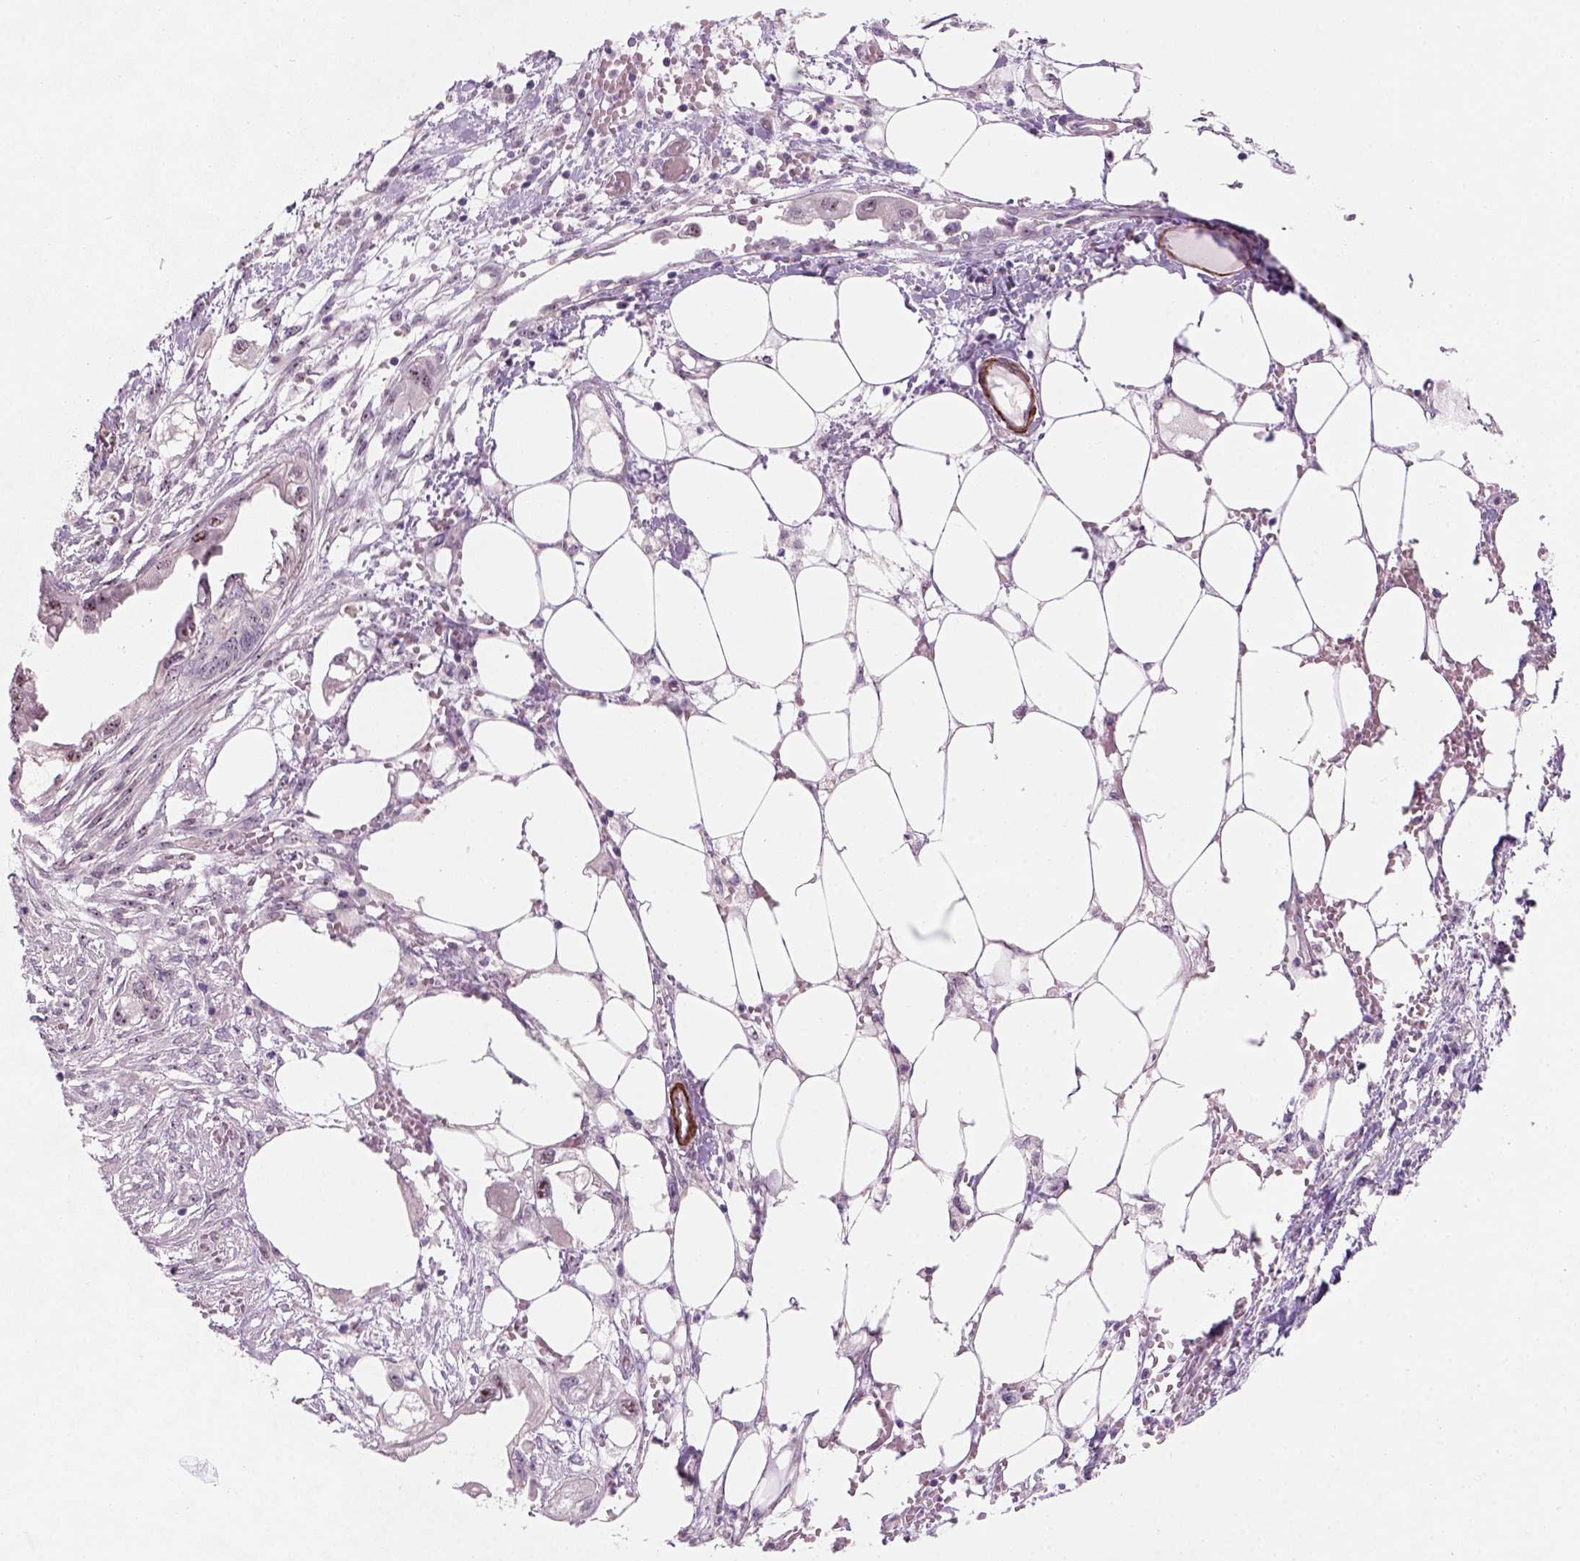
{"staining": {"intensity": "moderate", "quantity": ">75%", "location": "nuclear"}, "tissue": "endometrial cancer", "cell_type": "Tumor cells", "image_type": "cancer", "snomed": [{"axis": "morphology", "description": "Adenocarcinoma, NOS"}, {"axis": "morphology", "description": "Adenocarcinoma, metastatic, NOS"}, {"axis": "topography", "description": "Adipose tissue"}, {"axis": "topography", "description": "Endometrium"}], "caption": "Protein expression analysis of metastatic adenocarcinoma (endometrial) reveals moderate nuclear expression in about >75% of tumor cells.", "gene": "RRS1", "patient": {"sex": "female", "age": 67}}